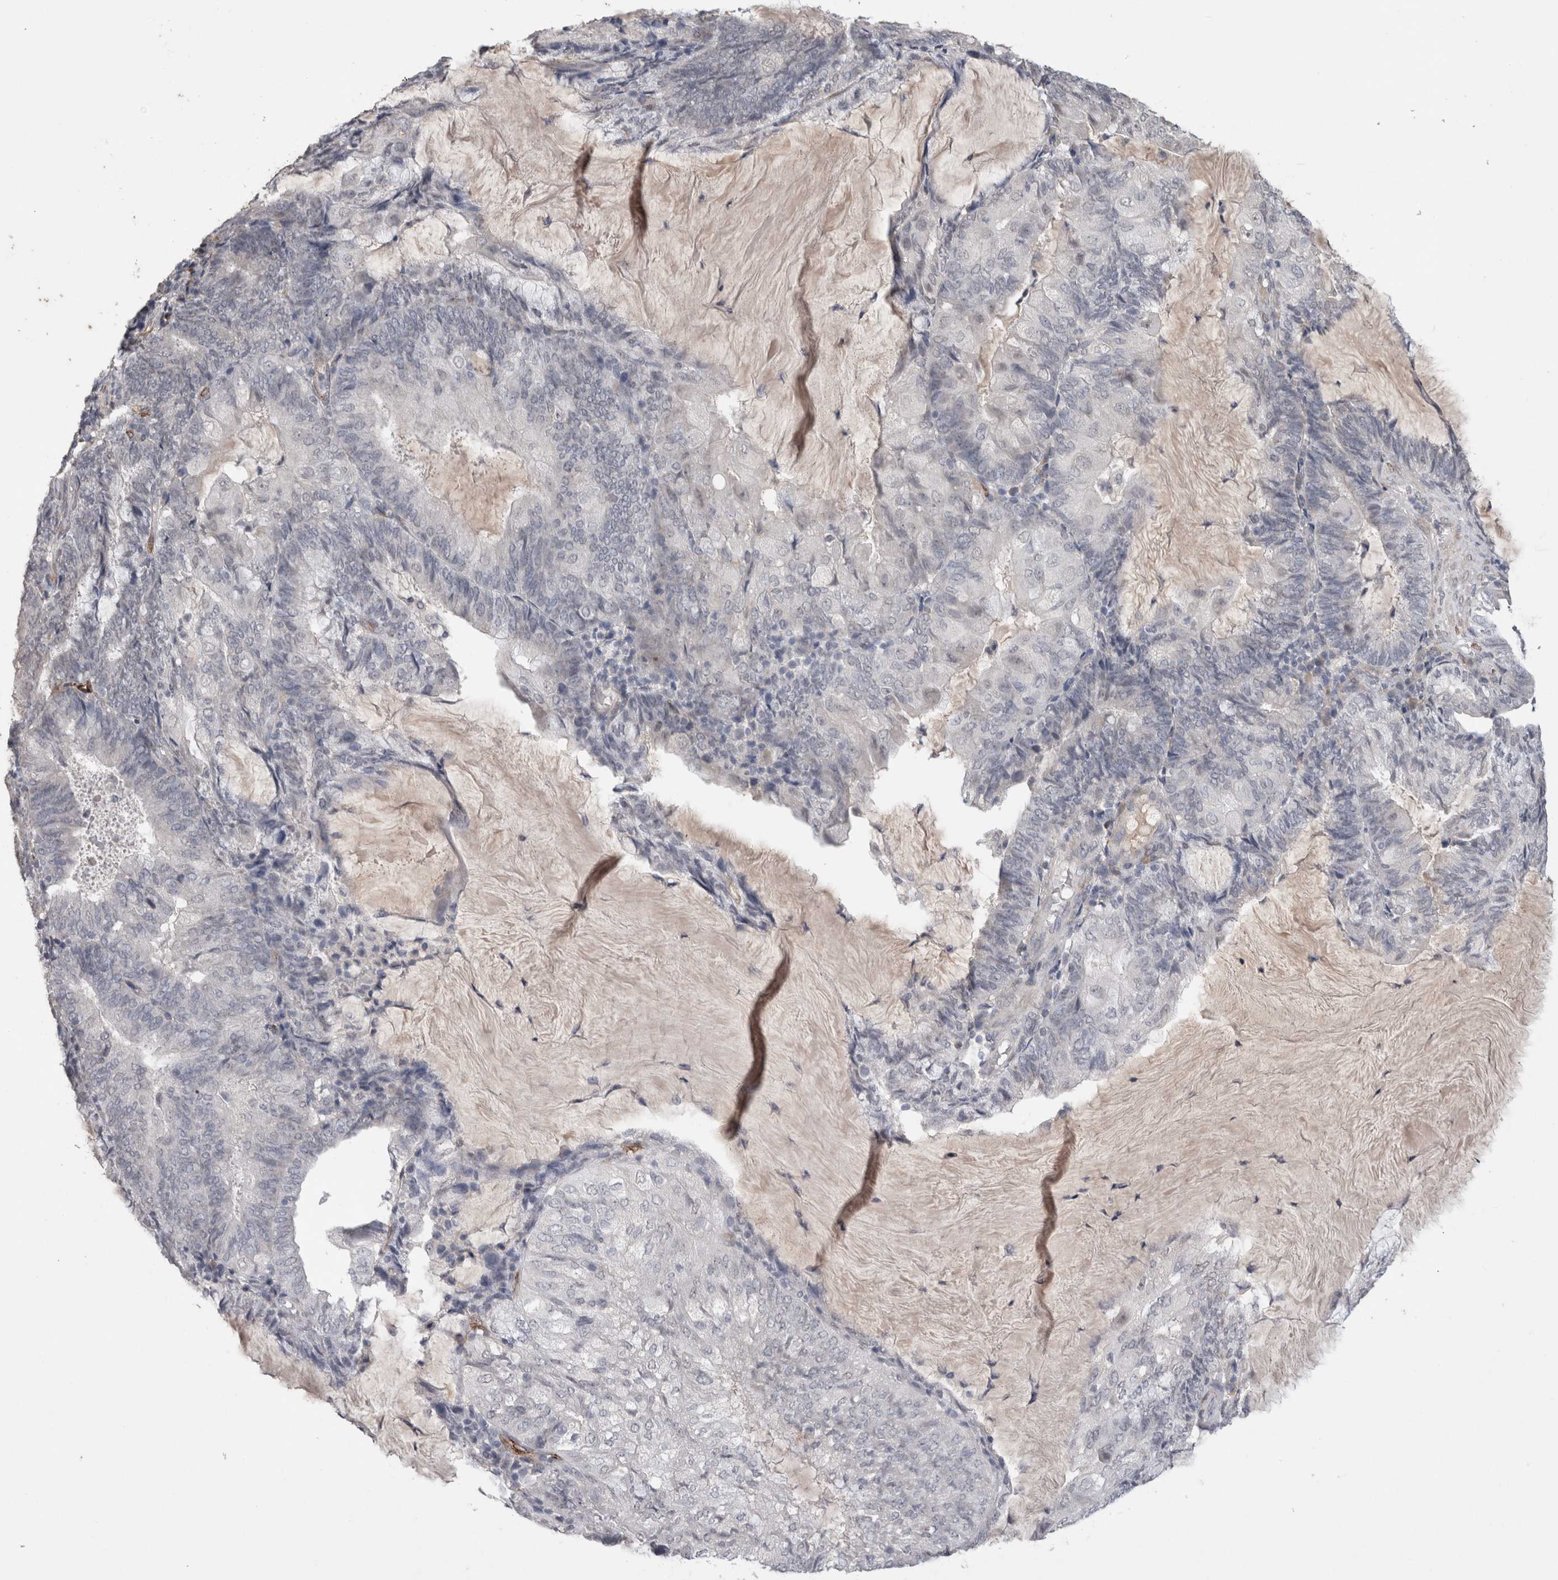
{"staining": {"intensity": "negative", "quantity": "none", "location": "none"}, "tissue": "endometrial cancer", "cell_type": "Tumor cells", "image_type": "cancer", "snomed": [{"axis": "morphology", "description": "Adenocarcinoma, NOS"}, {"axis": "topography", "description": "Endometrium"}], "caption": "Tumor cells show no significant staining in adenocarcinoma (endometrial). Nuclei are stained in blue.", "gene": "CDH13", "patient": {"sex": "female", "age": 81}}